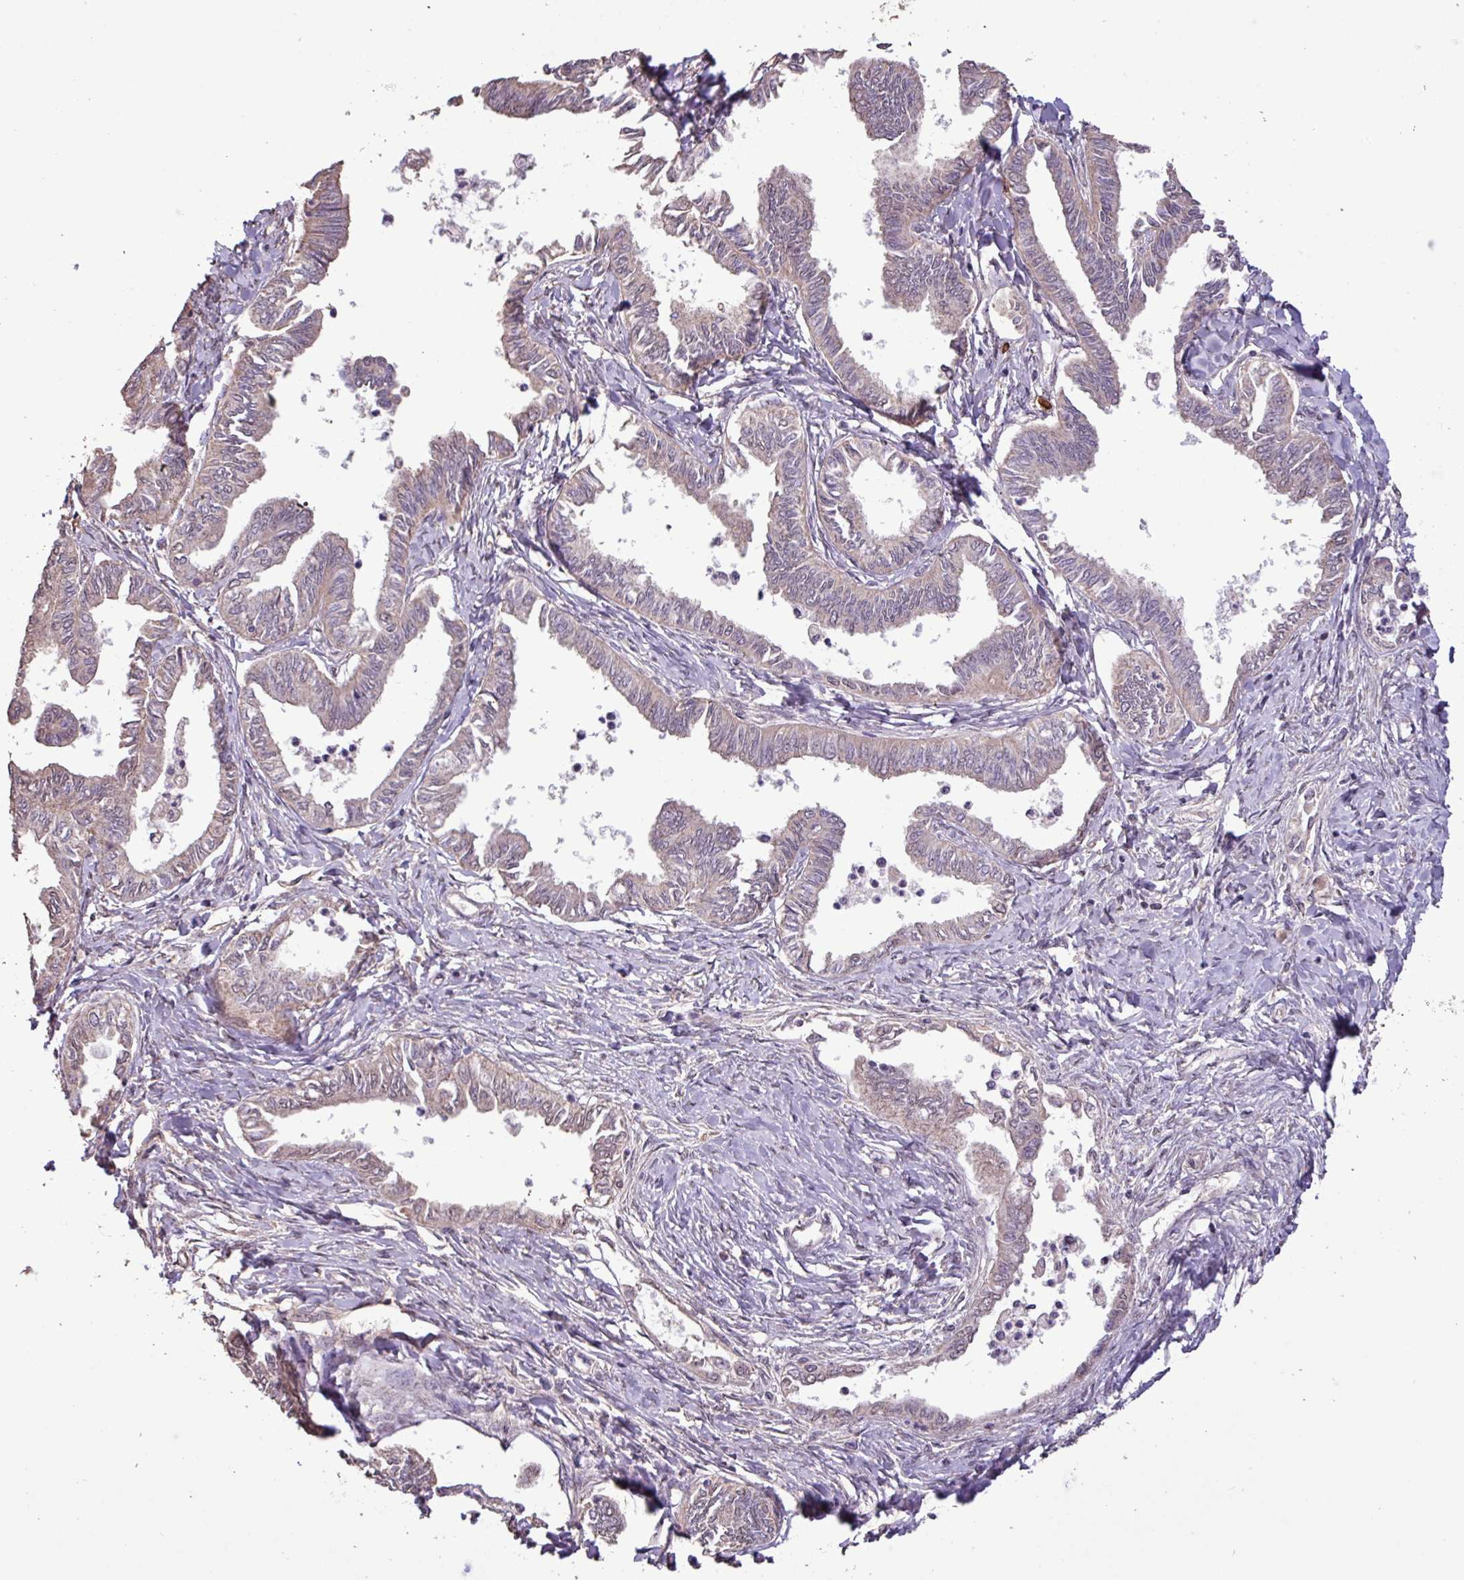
{"staining": {"intensity": "negative", "quantity": "none", "location": "none"}, "tissue": "ovarian cancer", "cell_type": "Tumor cells", "image_type": "cancer", "snomed": [{"axis": "morphology", "description": "Carcinoma, endometroid"}, {"axis": "topography", "description": "Ovary"}], "caption": "This is an immunohistochemistry (IHC) micrograph of human ovarian cancer. There is no staining in tumor cells.", "gene": "L3MBTL3", "patient": {"sex": "female", "age": 70}}